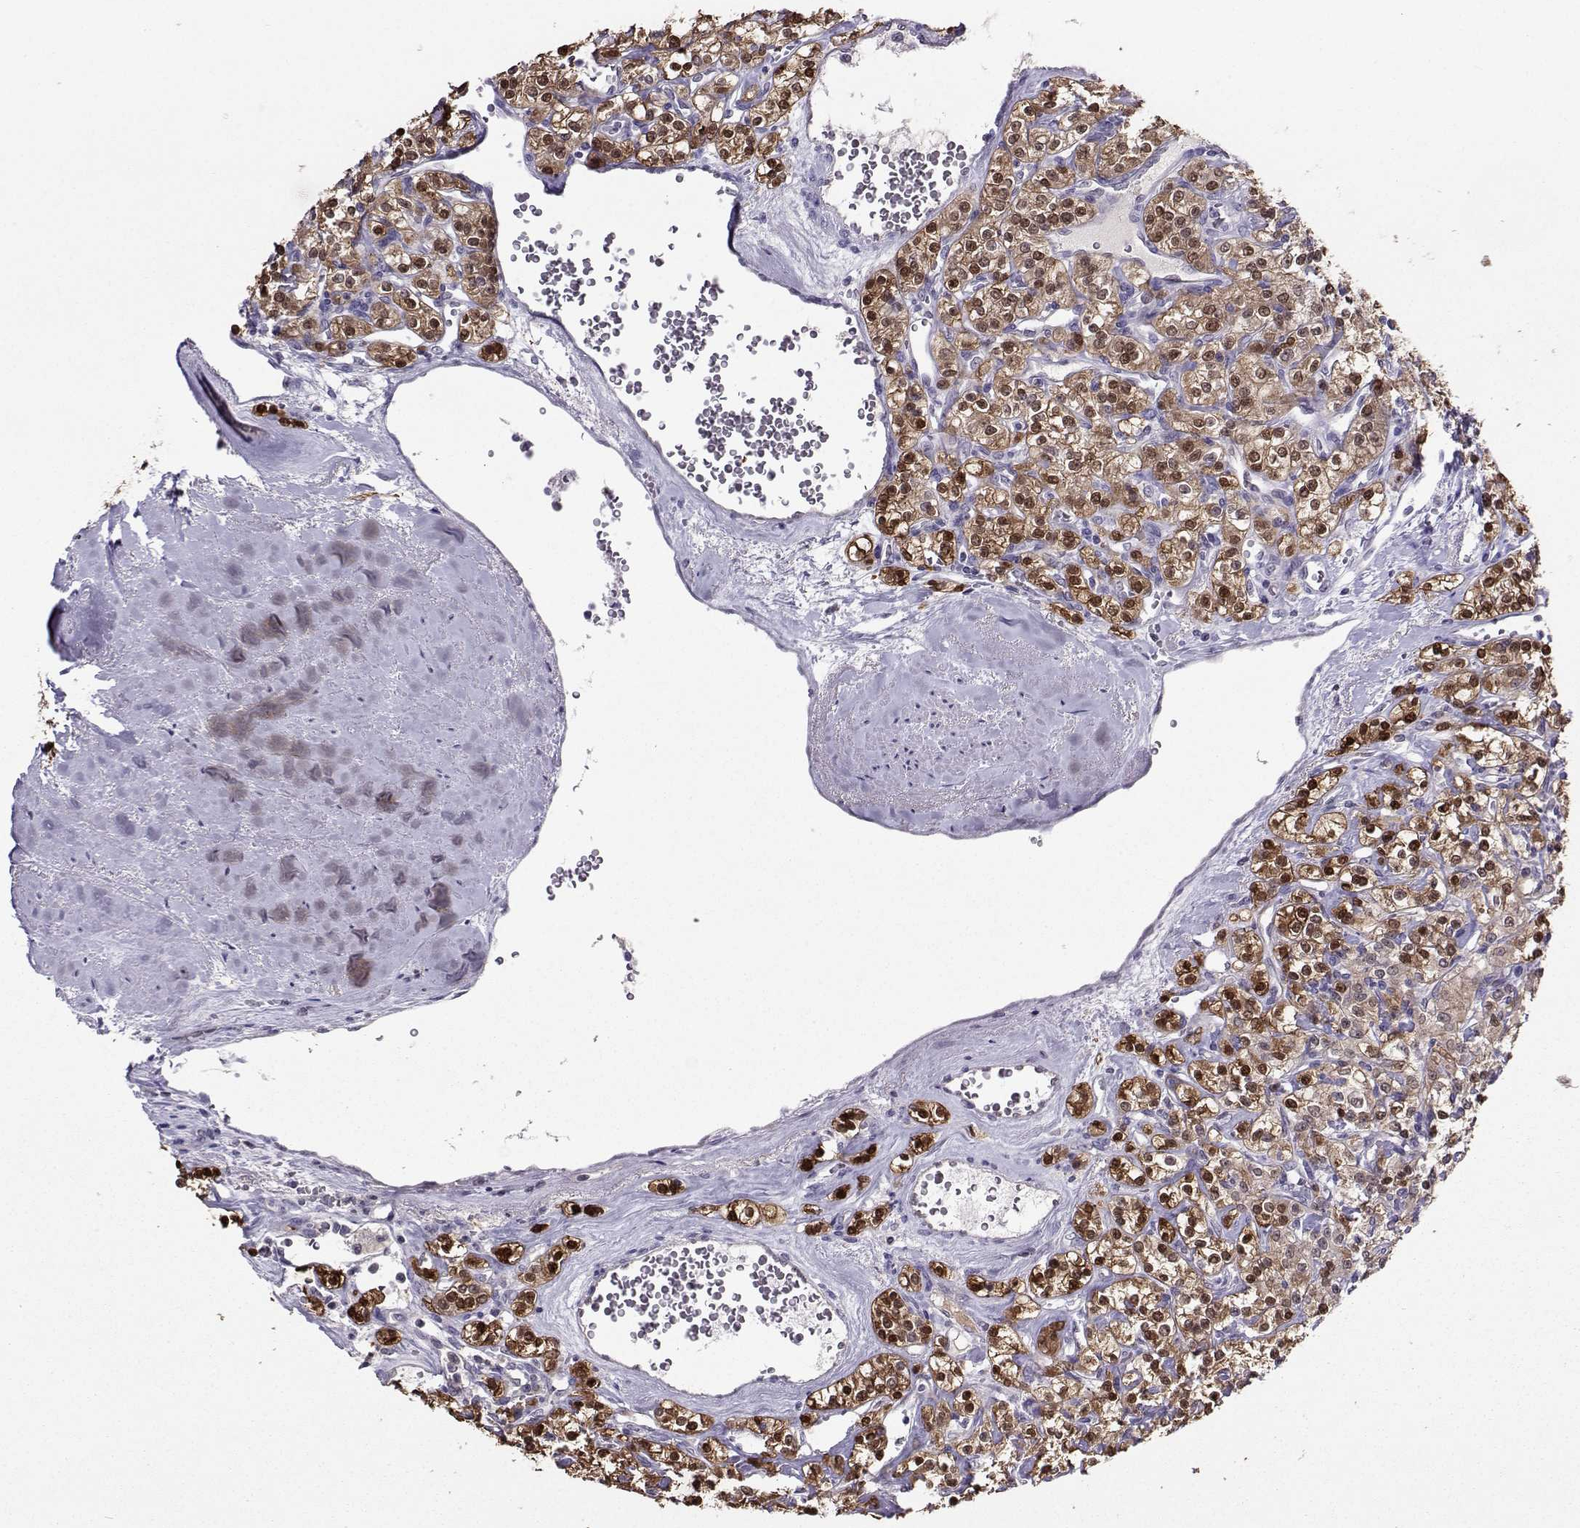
{"staining": {"intensity": "moderate", "quantity": "25%-75%", "location": "cytoplasmic/membranous,nuclear"}, "tissue": "renal cancer", "cell_type": "Tumor cells", "image_type": "cancer", "snomed": [{"axis": "morphology", "description": "Adenocarcinoma, NOS"}, {"axis": "topography", "description": "Kidney"}], "caption": "Immunohistochemistry (IHC) of human renal cancer (adenocarcinoma) exhibits medium levels of moderate cytoplasmic/membranous and nuclear expression in about 25%-75% of tumor cells.", "gene": "PGK1", "patient": {"sex": "male", "age": 77}}